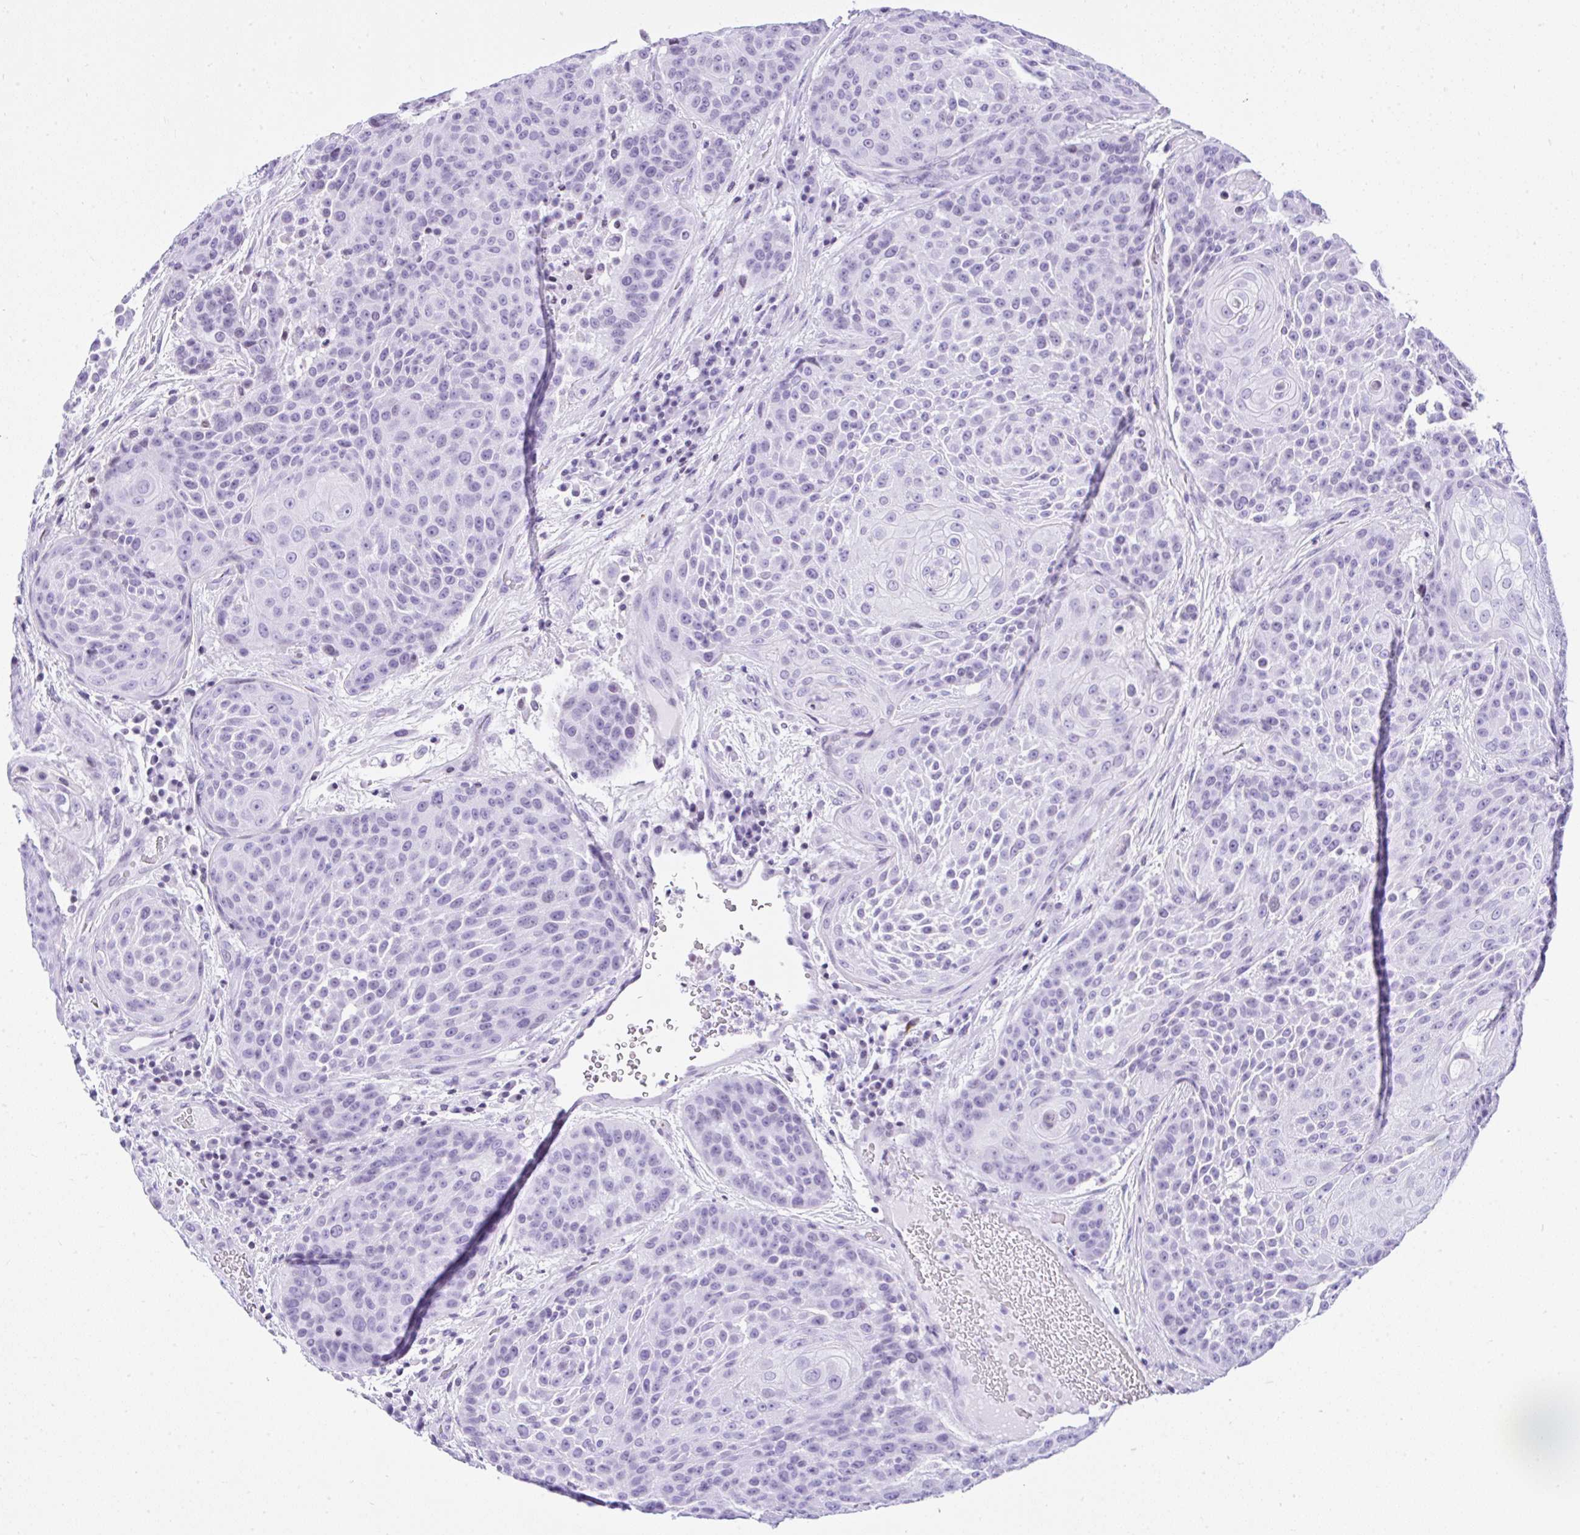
{"staining": {"intensity": "negative", "quantity": "none", "location": "none"}, "tissue": "urothelial cancer", "cell_type": "Tumor cells", "image_type": "cancer", "snomed": [{"axis": "morphology", "description": "Urothelial carcinoma, High grade"}, {"axis": "topography", "description": "Urinary bladder"}], "caption": "High magnification brightfield microscopy of urothelial carcinoma (high-grade) stained with DAB (3,3'-diaminobenzidine) (brown) and counterstained with hematoxylin (blue): tumor cells show no significant positivity.", "gene": "KRT27", "patient": {"sex": "female", "age": 63}}